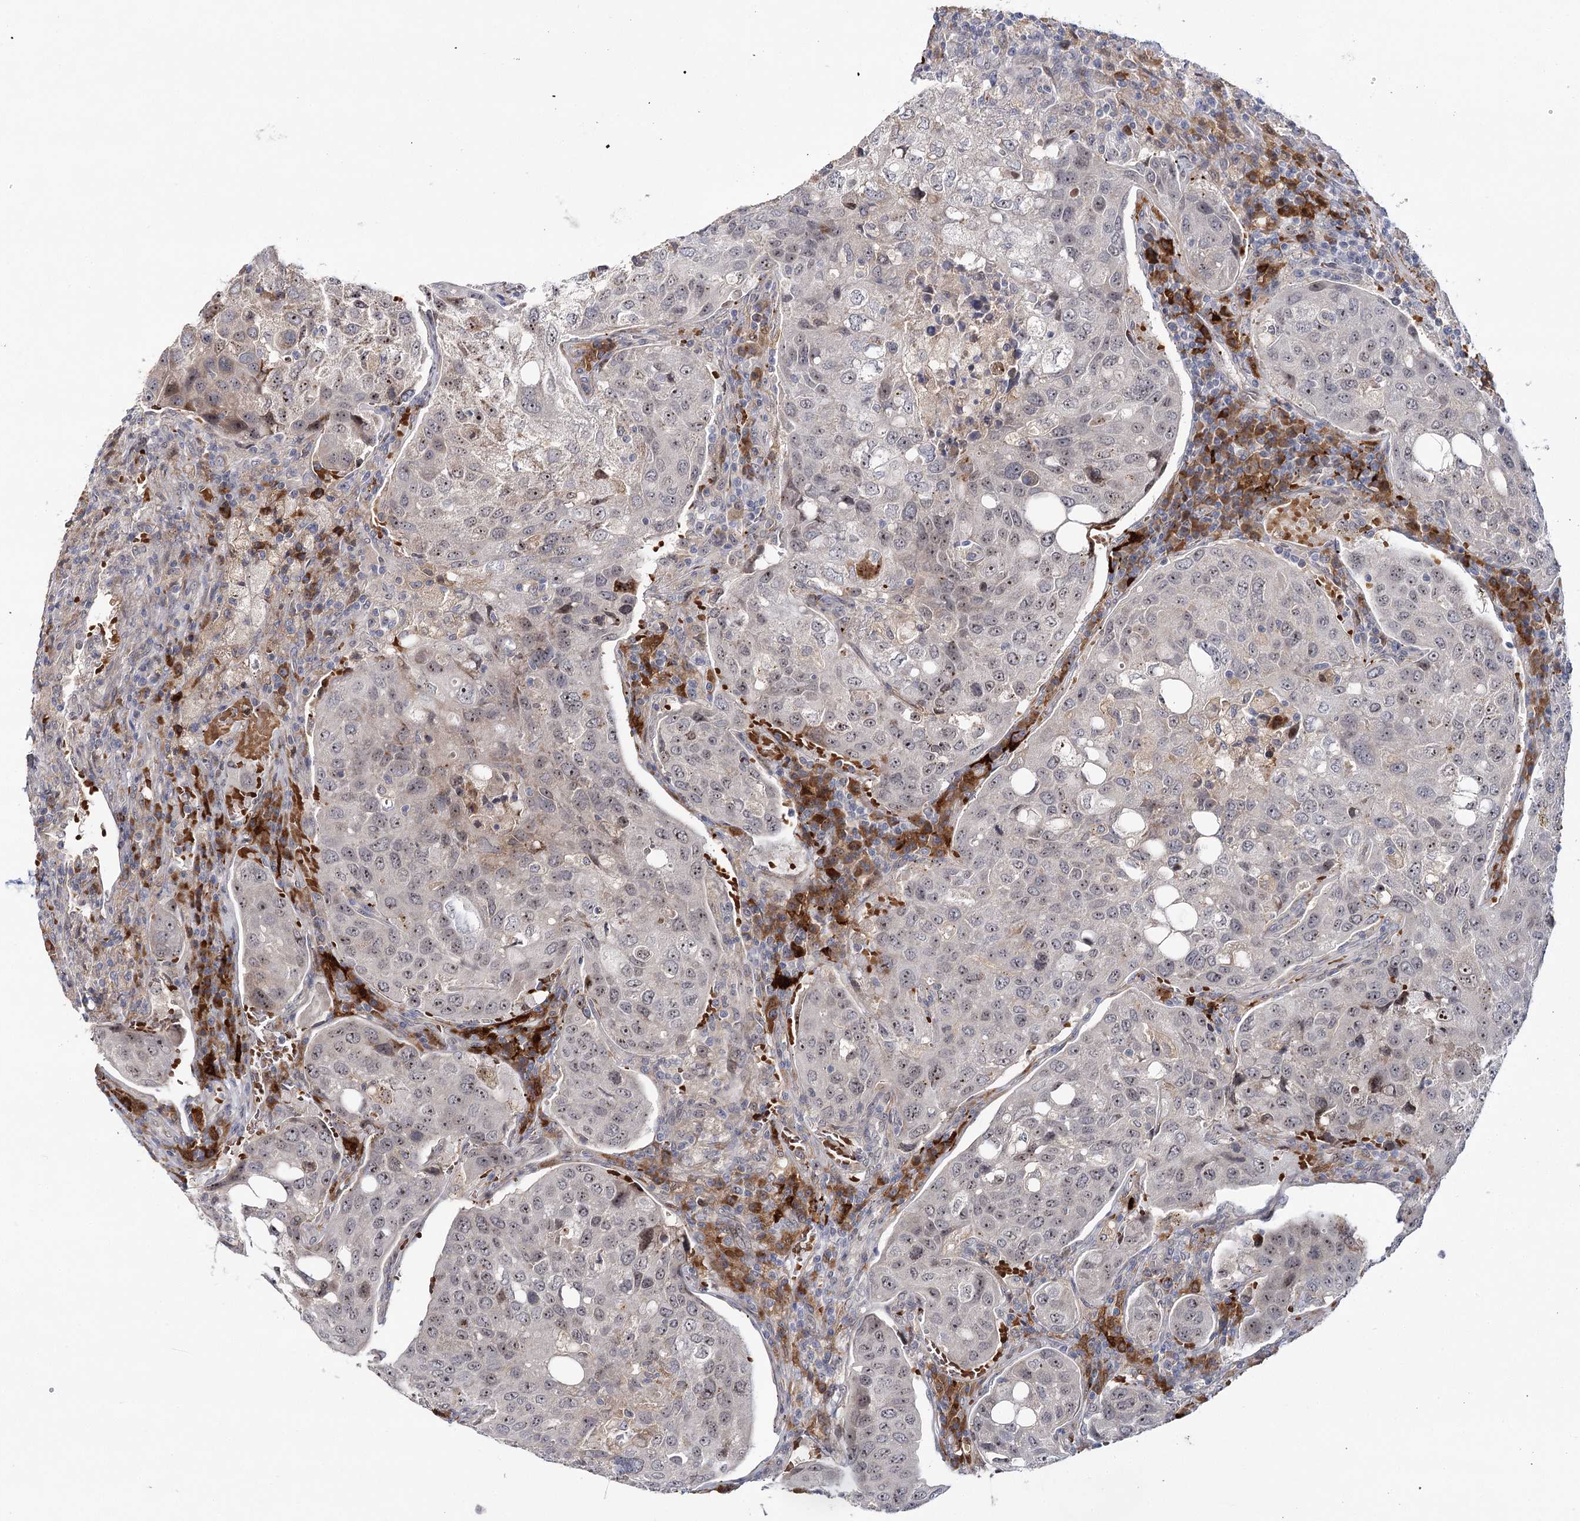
{"staining": {"intensity": "moderate", "quantity": "<25%", "location": "nuclear"}, "tissue": "urothelial cancer", "cell_type": "Tumor cells", "image_type": "cancer", "snomed": [{"axis": "morphology", "description": "Urothelial carcinoma, High grade"}, {"axis": "topography", "description": "Lymph node"}, {"axis": "topography", "description": "Urinary bladder"}], "caption": "Protein staining demonstrates moderate nuclear positivity in approximately <25% of tumor cells in urothelial cancer.", "gene": "WDR36", "patient": {"sex": "male", "age": 51}}